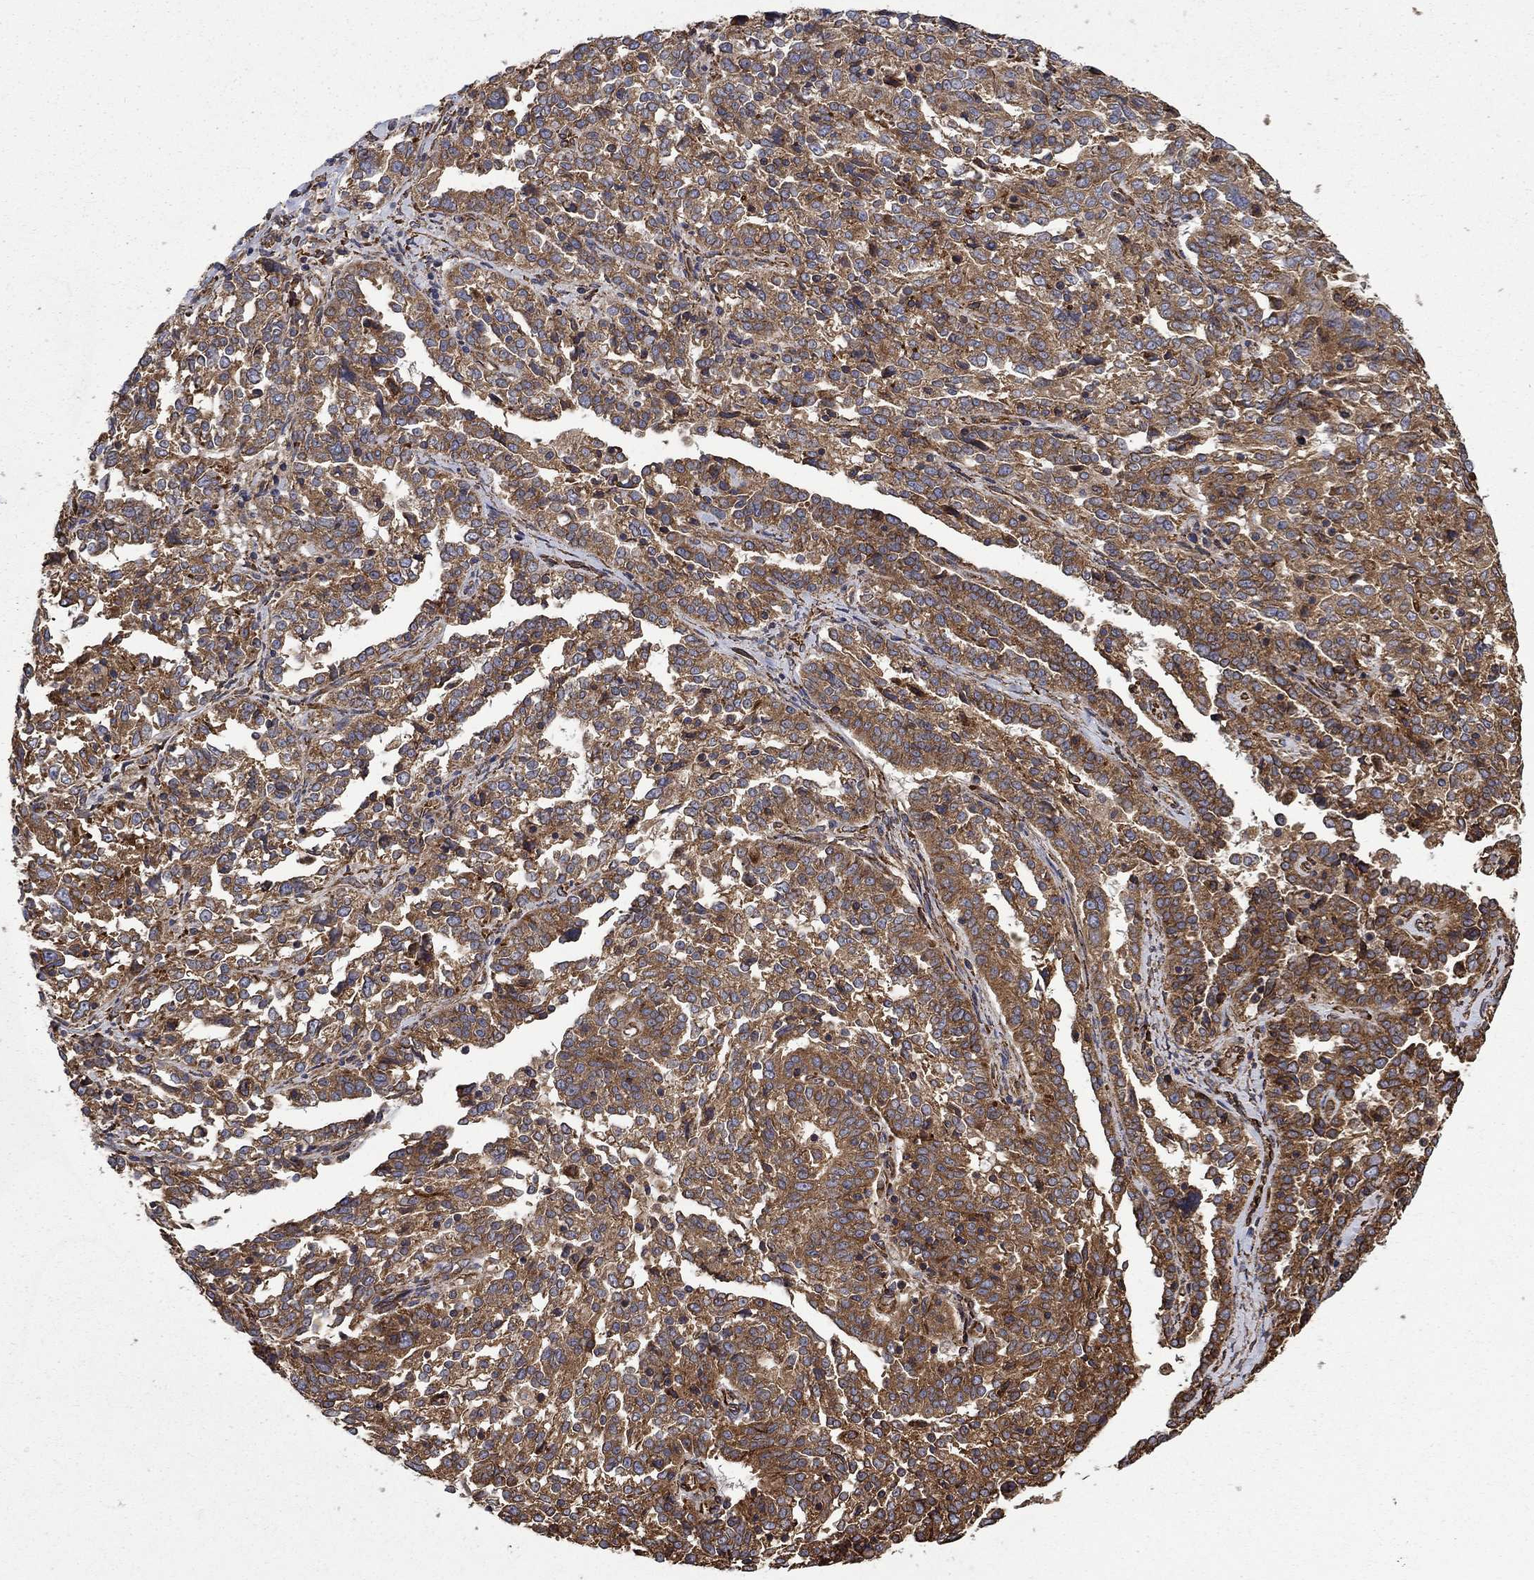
{"staining": {"intensity": "moderate", "quantity": ">75%", "location": "cytoplasmic/membranous"}, "tissue": "ovarian cancer", "cell_type": "Tumor cells", "image_type": "cancer", "snomed": [{"axis": "morphology", "description": "Cystadenocarcinoma, serous, NOS"}, {"axis": "topography", "description": "Ovary"}], "caption": "Serous cystadenocarcinoma (ovarian) stained with a brown dye reveals moderate cytoplasmic/membranous positive positivity in about >75% of tumor cells.", "gene": "CUTC", "patient": {"sex": "female", "age": 67}}